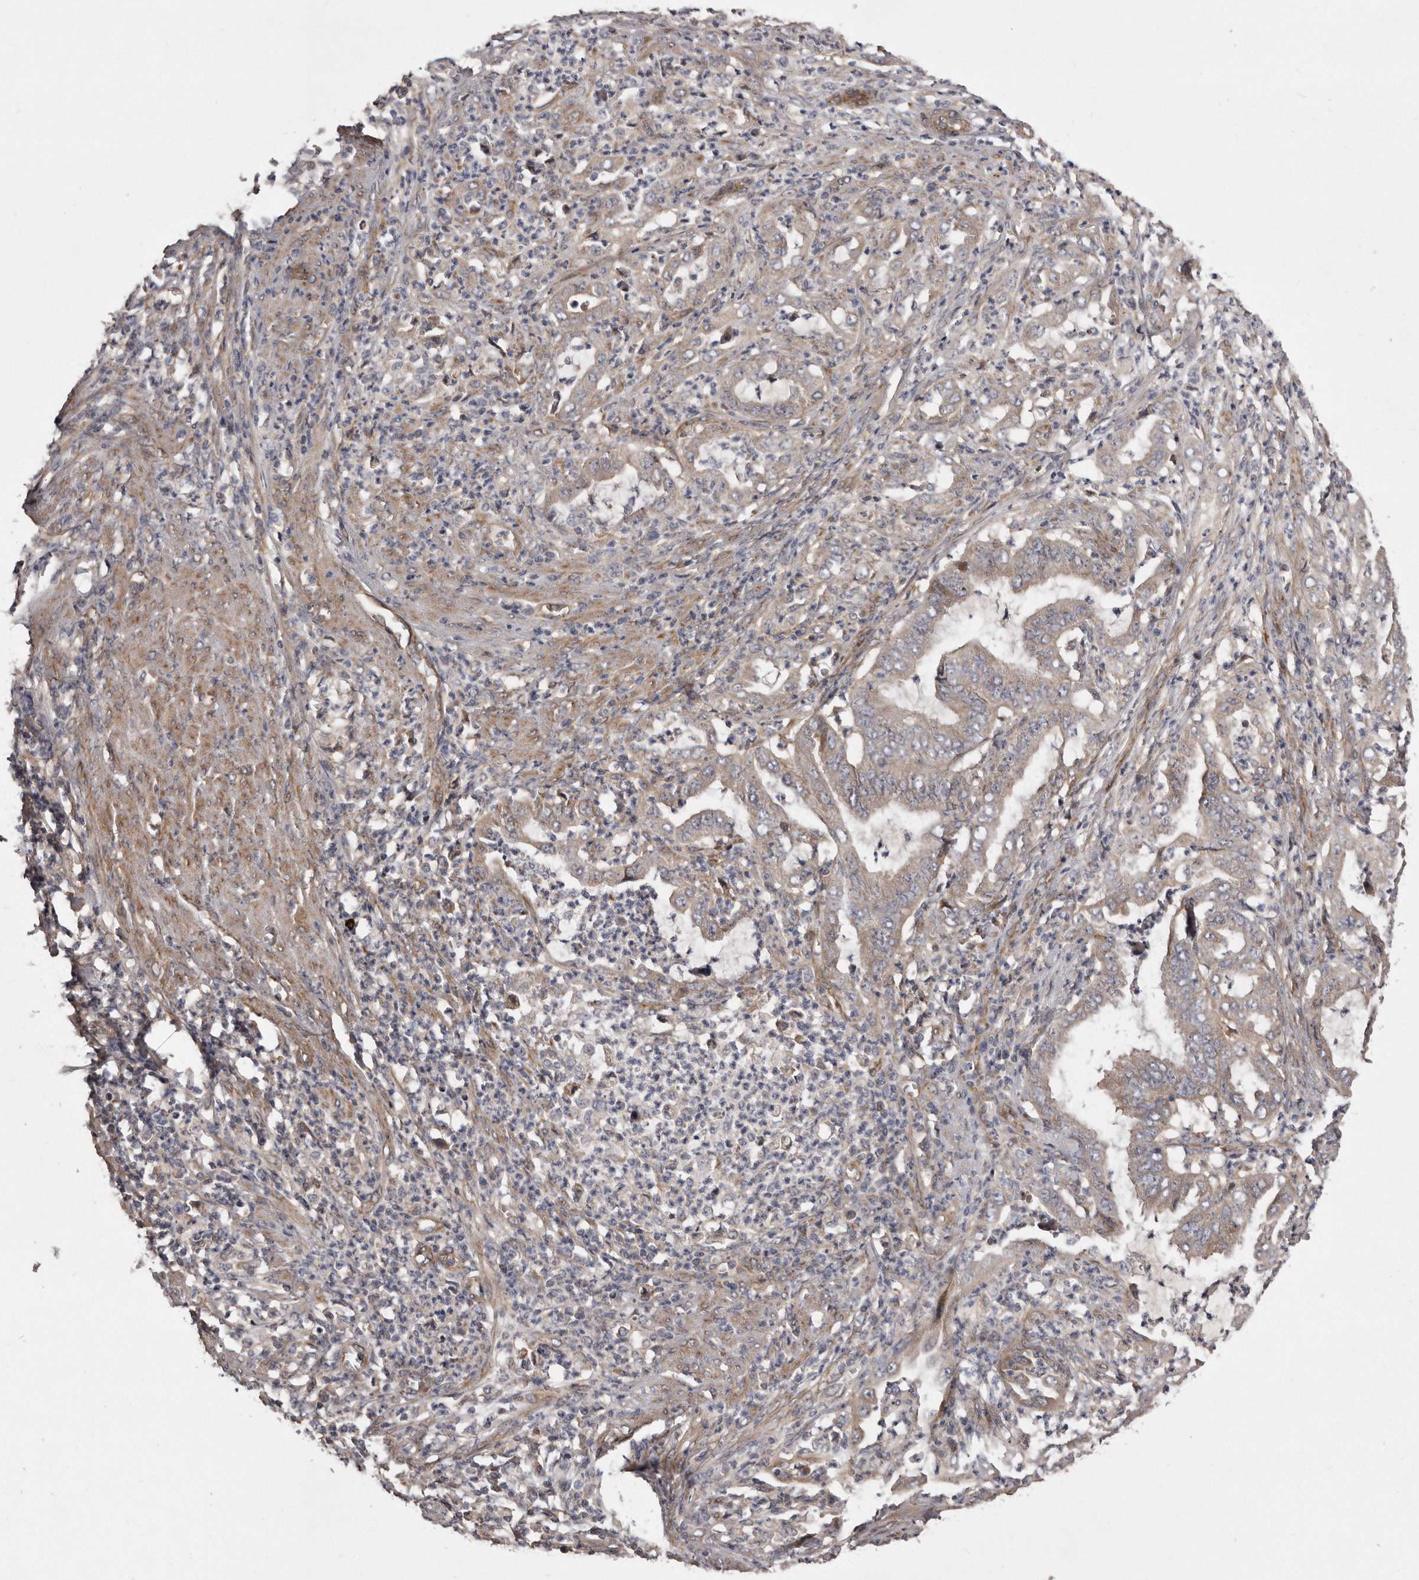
{"staining": {"intensity": "weak", "quantity": "25%-75%", "location": "cytoplasmic/membranous"}, "tissue": "endometrial cancer", "cell_type": "Tumor cells", "image_type": "cancer", "snomed": [{"axis": "morphology", "description": "Adenocarcinoma, NOS"}, {"axis": "topography", "description": "Endometrium"}], "caption": "A high-resolution micrograph shows immunohistochemistry staining of endometrial cancer, which shows weak cytoplasmic/membranous positivity in about 25%-75% of tumor cells. (IHC, brightfield microscopy, high magnification).", "gene": "ARMCX1", "patient": {"sex": "female", "age": 51}}